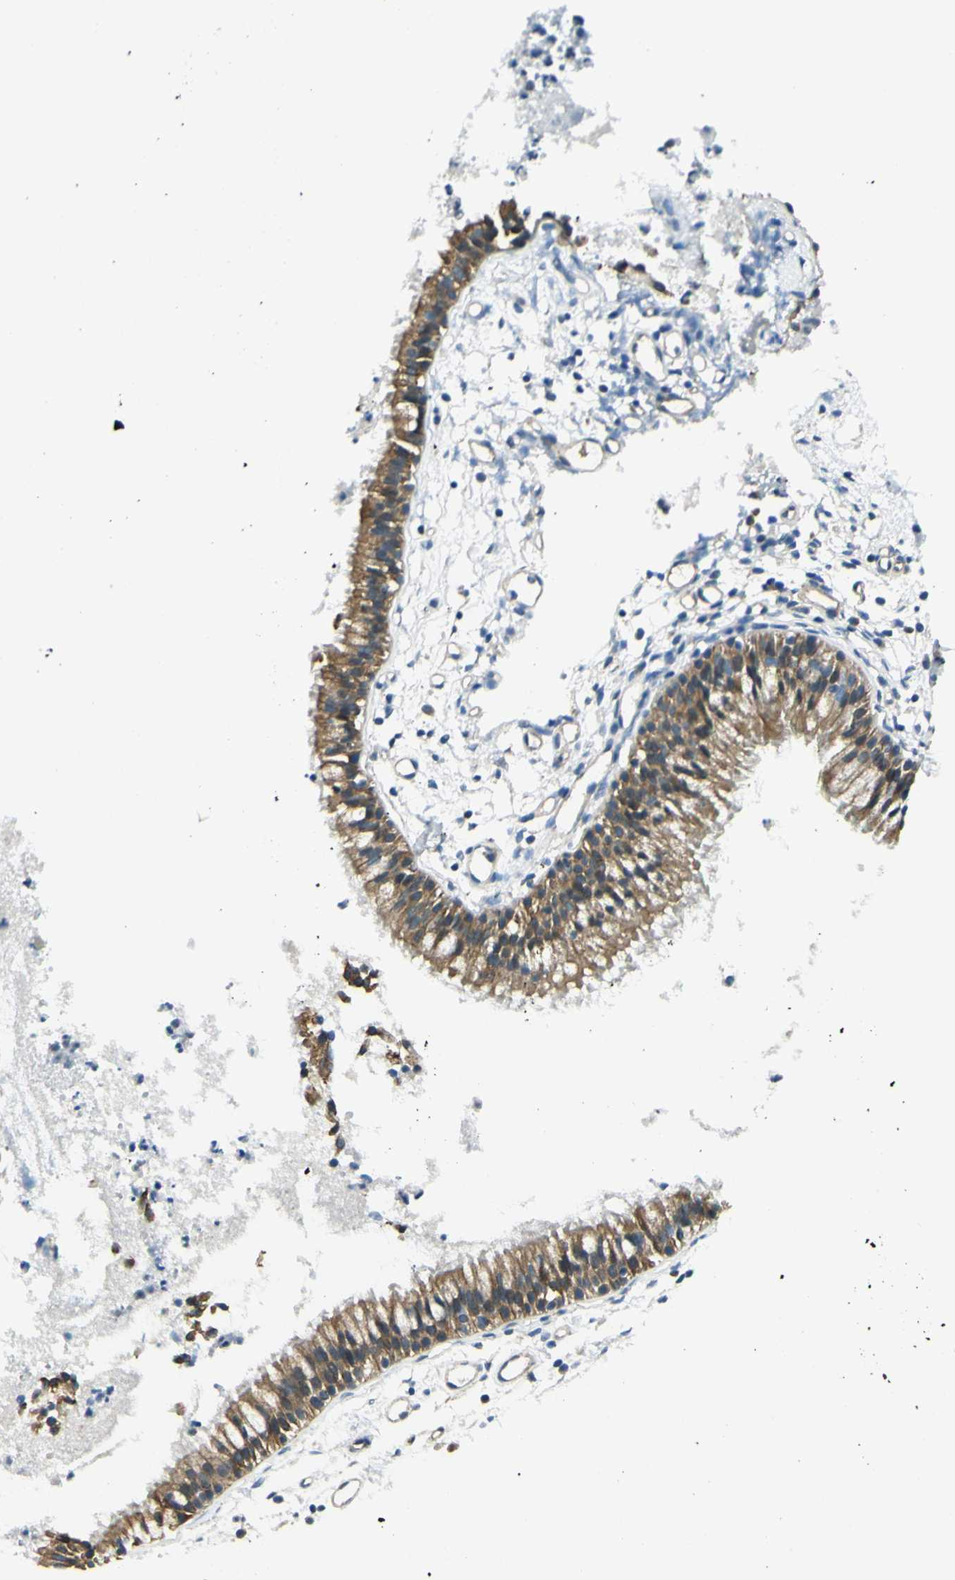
{"staining": {"intensity": "moderate", "quantity": ">75%", "location": "cytoplasmic/membranous"}, "tissue": "nasopharynx", "cell_type": "Respiratory epithelial cells", "image_type": "normal", "snomed": [{"axis": "morphology", "description": "Normal tissue, NOS"}, {"axis": "topography", "description": "Nasopharynx"}], "caption": "A histopathology image of nasopharynx stained for a protein demonstrates moderate cytoplasmic/membranous brown staining in respiratory epithelial cells. (brown staining indicates protein expression, while blue staining denotes nuclei).", "gene": "LAMA3", "patient": {"sex": "male", "age": 21}}